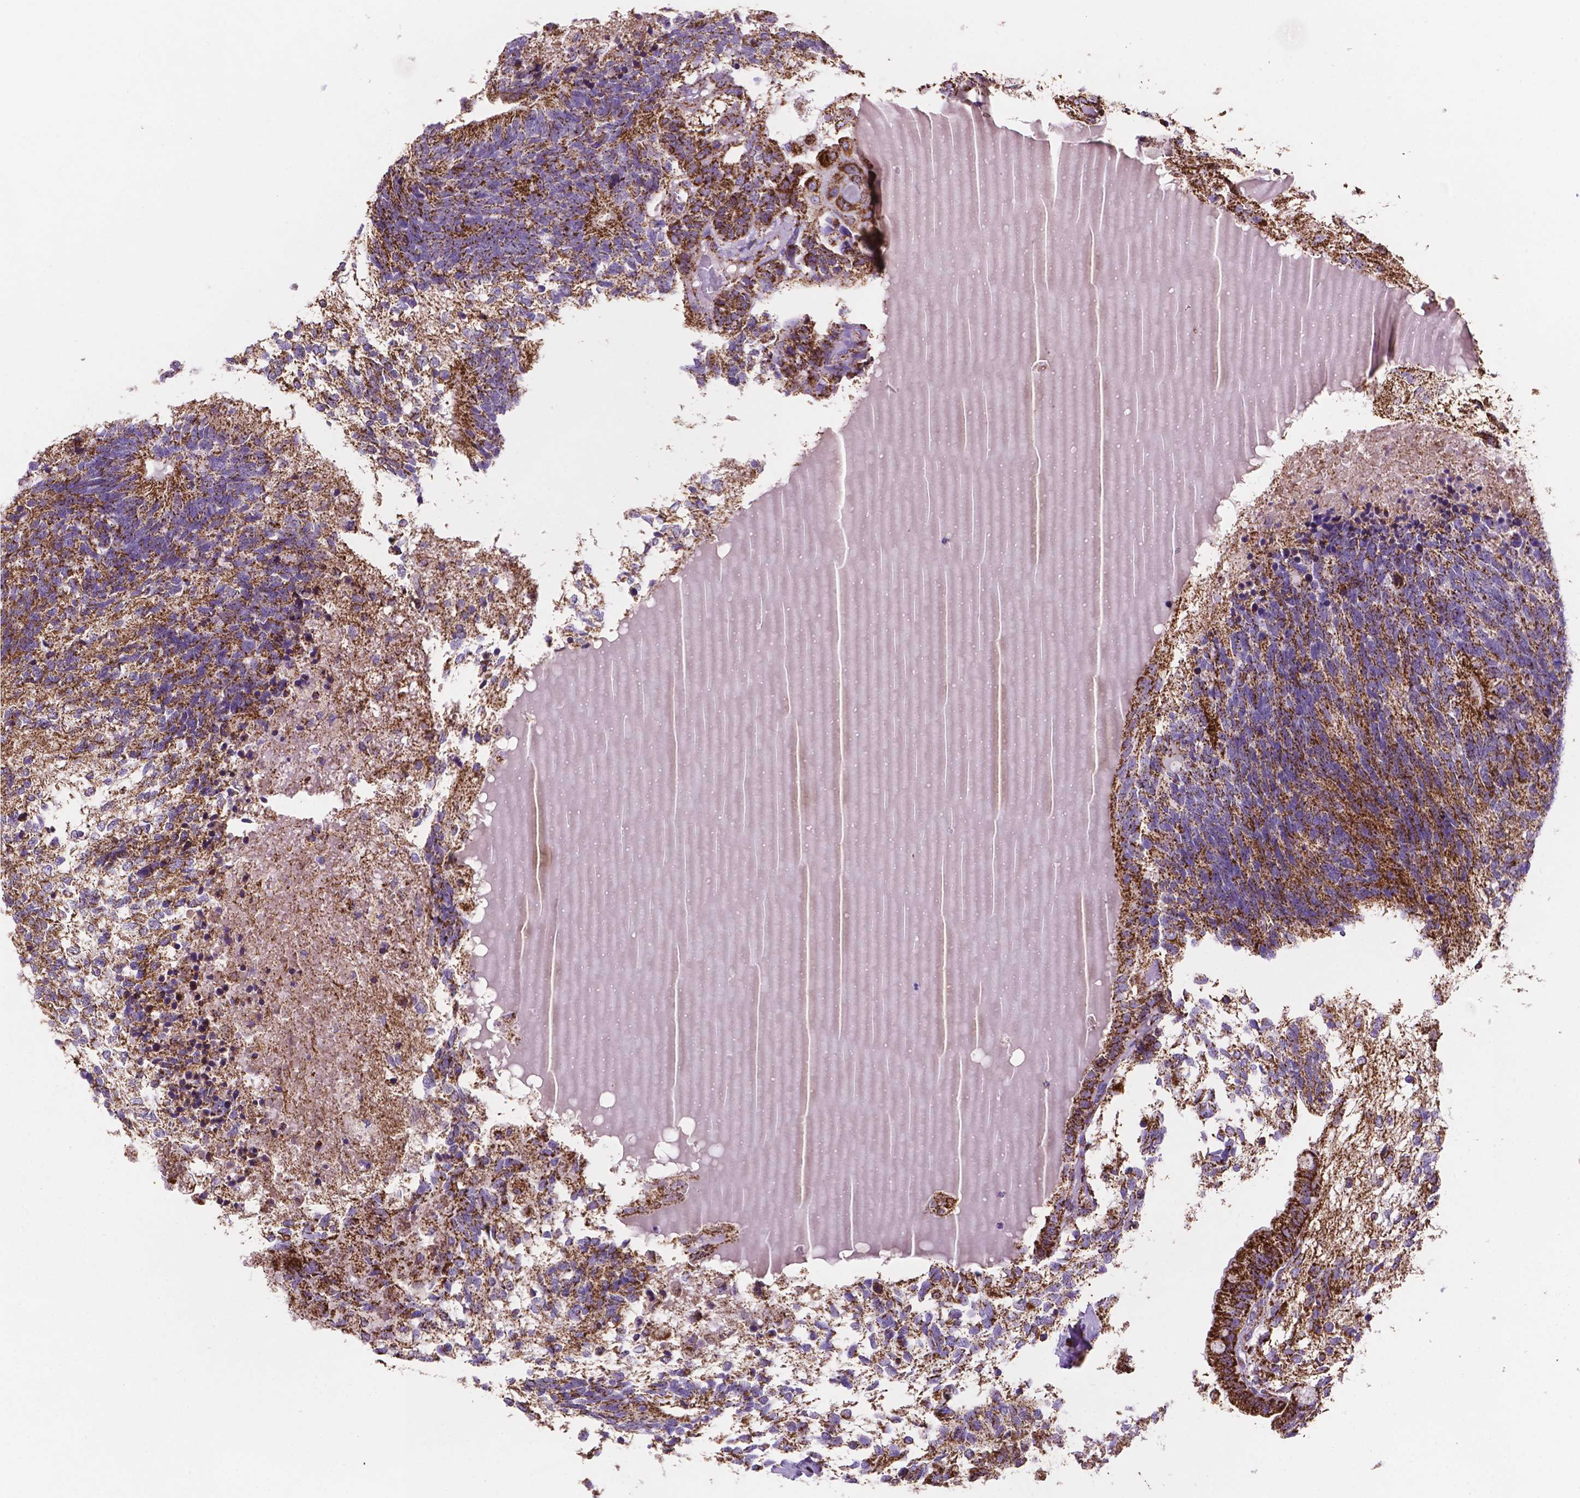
{"staining": {"intensity": "strong", "quantity": ">75%", "location": "cytoplasmic/membranous"}, "tissue": "testis cancer", "cell_type": "Tumor cells", "image_type": "cancer", "snomed": [{"axis": "morphology", "description": "Seminoma, NOS"}, {"axis": "morphology", "description": "Carcinoma, Embryonal, NOS"}, {"axis": "topography", "description": "Testis"}], "caption": "Tumor cells reveal high levels of strong cytoplasmic/membranous expression in about >75% of cells in human testis cancer (seminoma).", "gene": "HSPD1", "patient": {"sex": "male", "age": 41}}